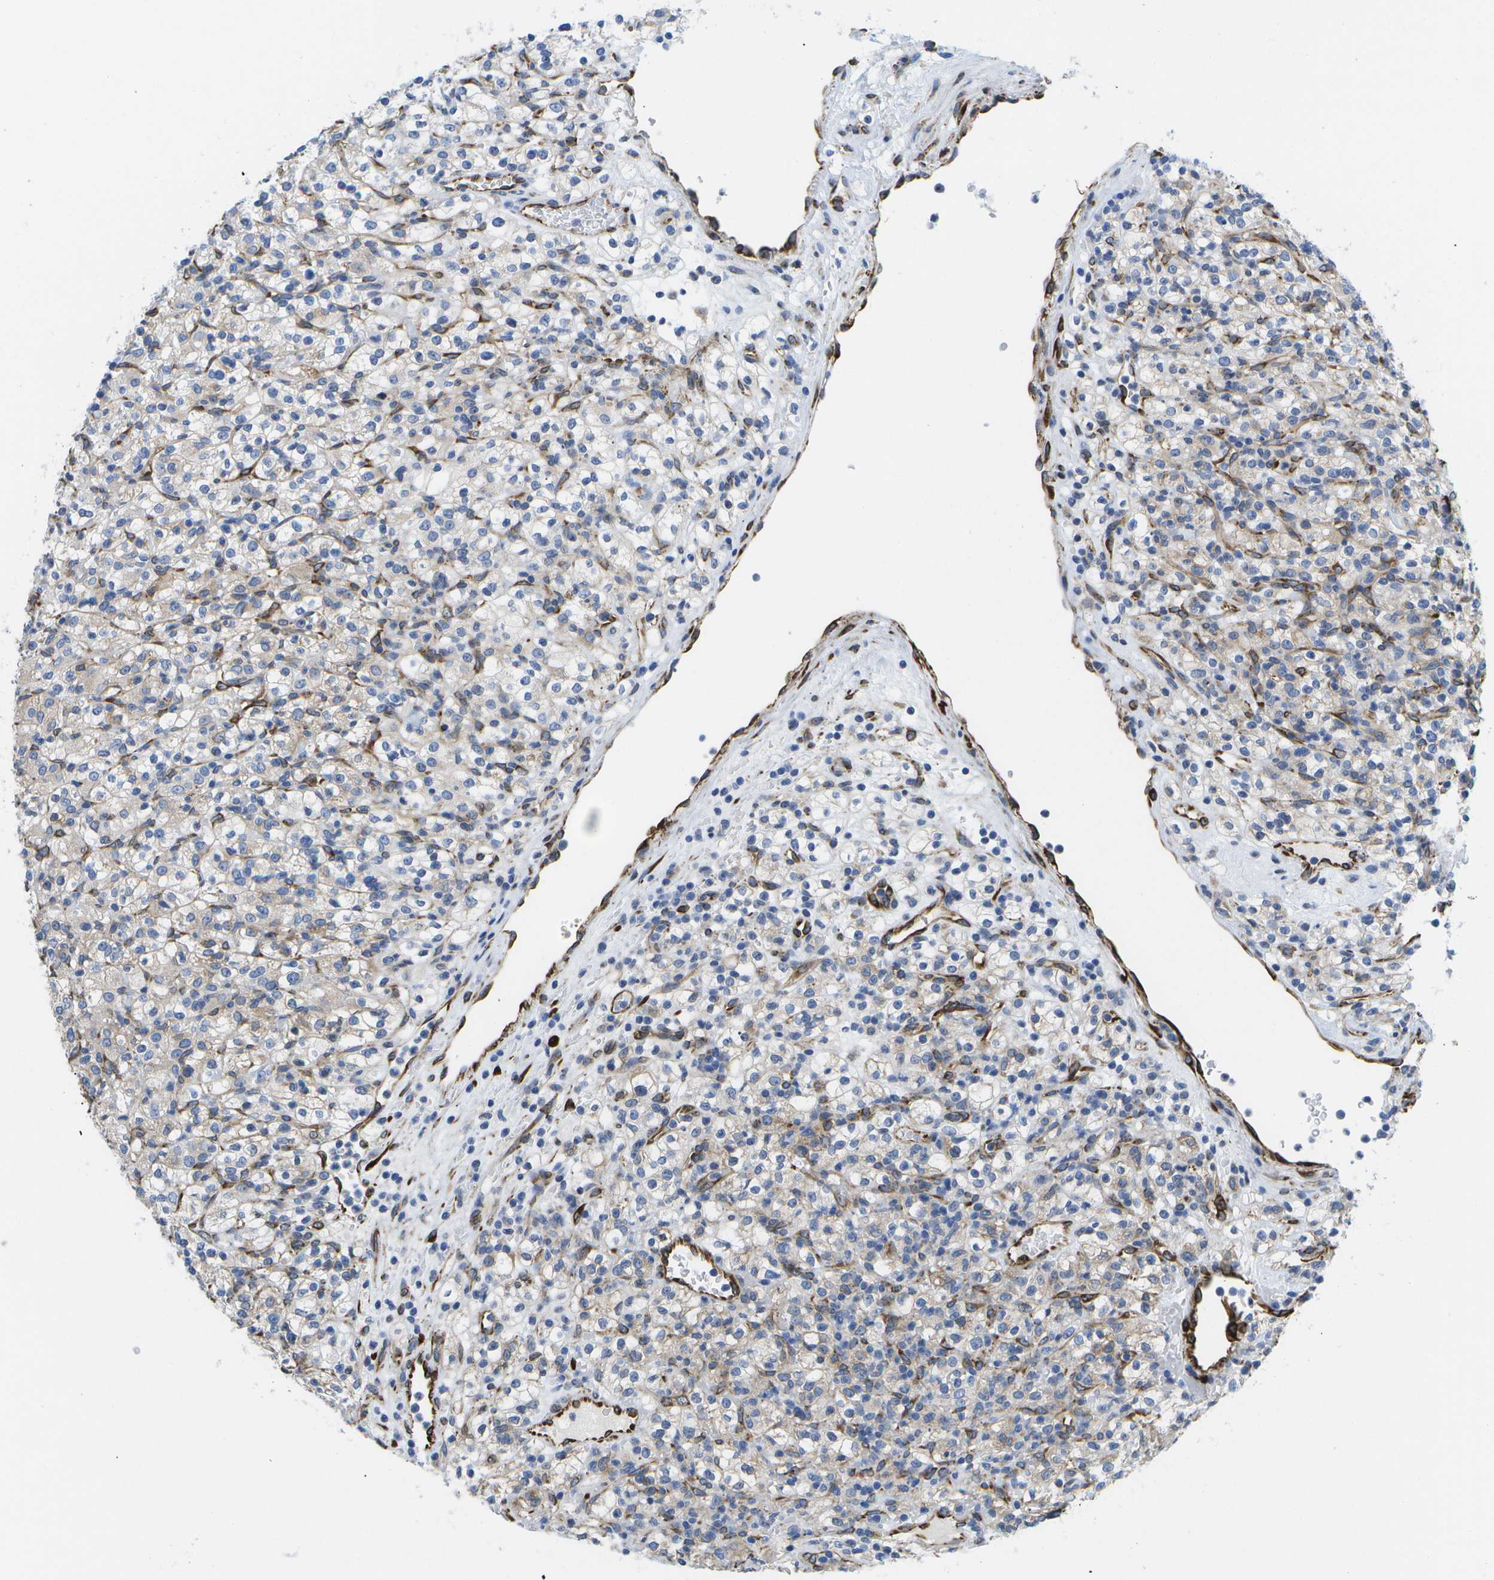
{"staining": {"intensity": "weak", "quantity": "25%-75%", "location": "cytoplasmic/membranous"}, "tissue": "renal cancer", "cell_type": "Tumor cells", "image_type": "cancer", "snomed": [{"axis": "morphology", "description": "Normal tissue, NOS"}, {"axis": "morphology", "description": "Adenocarcinoma, NOS"}, {"axis": "topography", "description": "Kidney"}], "caption": "IHC (DAB (3,3'-diaminobenzidine)) staining of adenocarcinoma (renal) demonstrates weak cytoplasmic/membranous protein expression in about 25%-75% of tumor cells.", "gene": "ZDHHC17", "patient": {"sex": "female", "age": 72}}